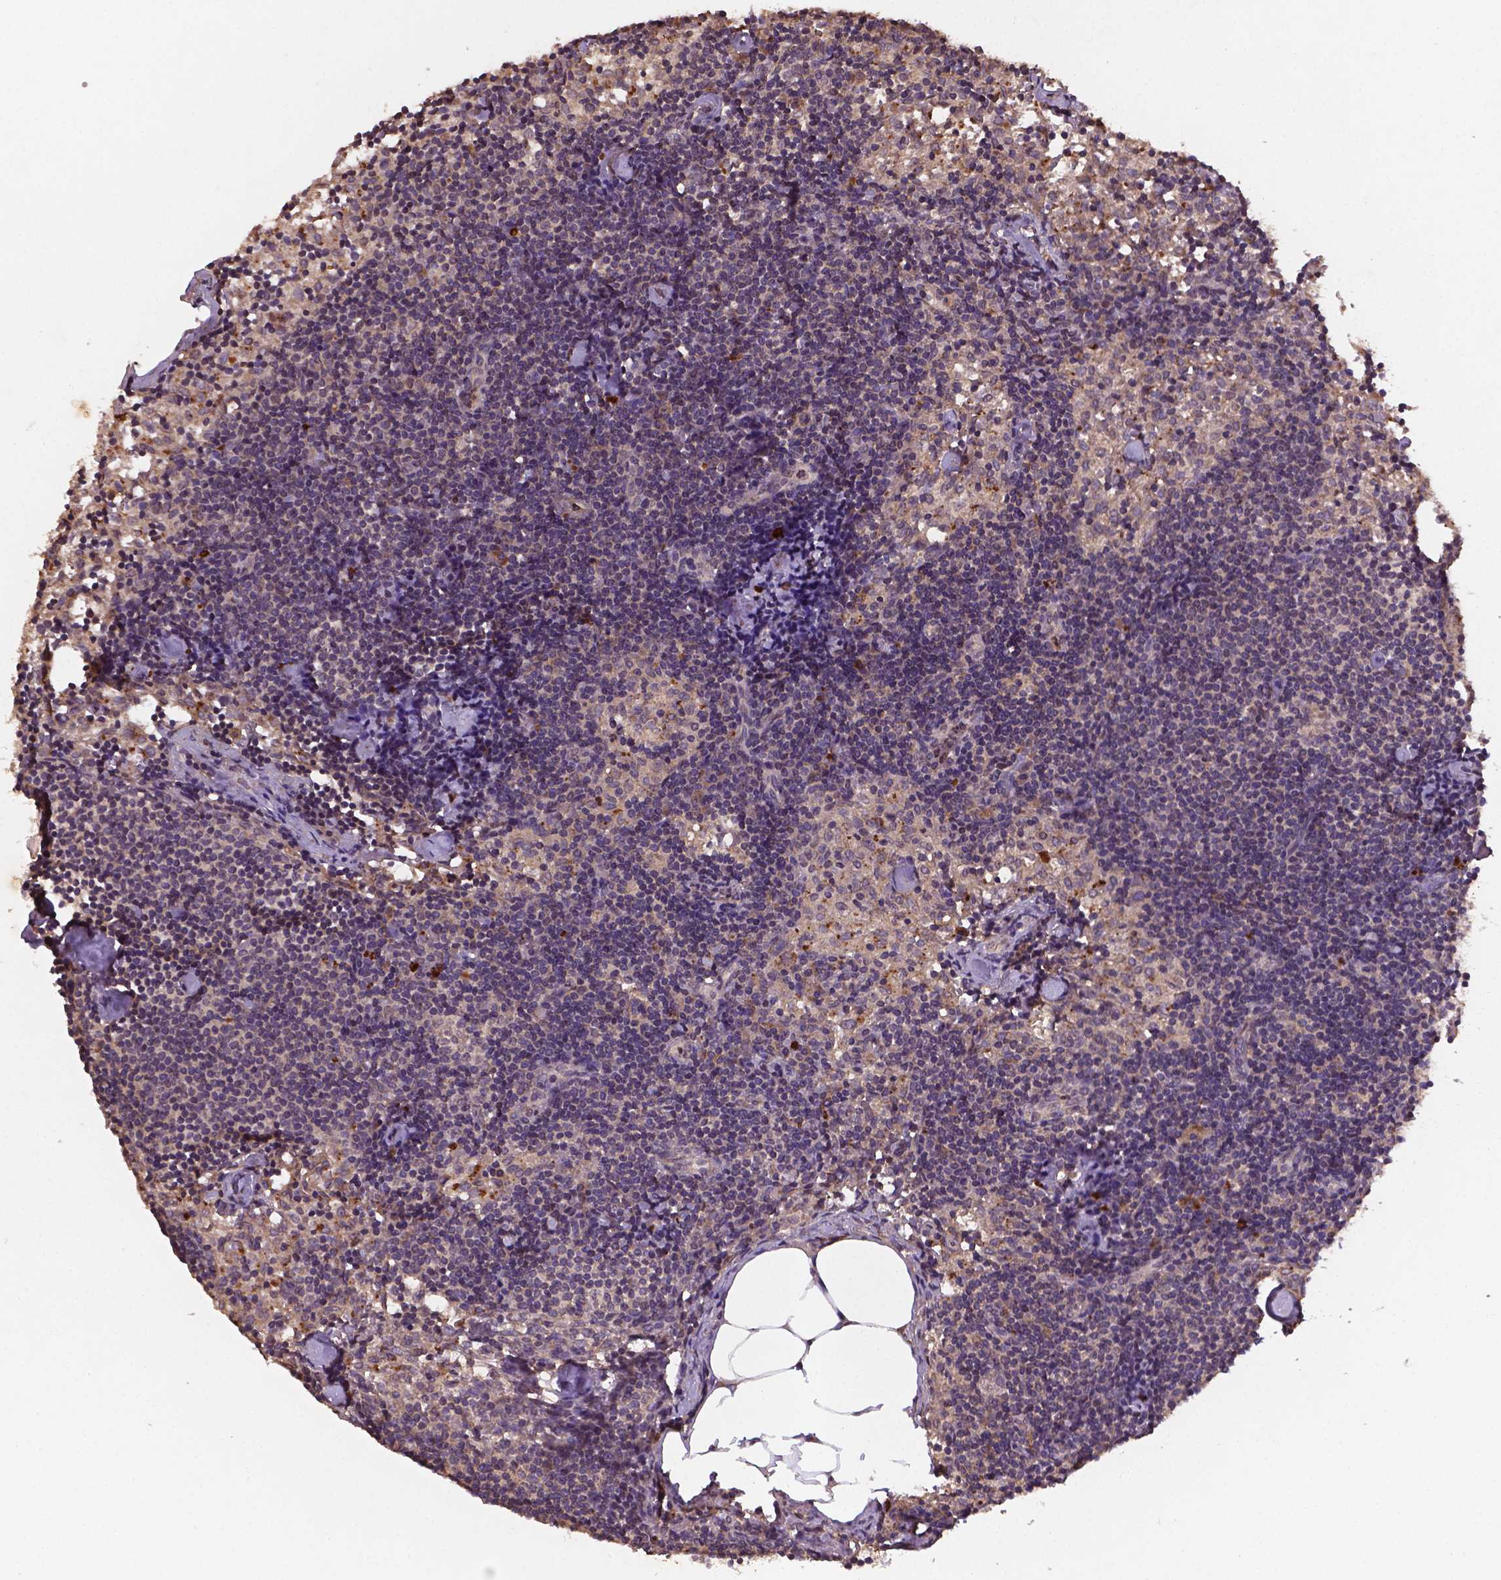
{"staining": {"intensity": "strong", "quantity": "<25%", "location": "cytoplasmic/membranous,nuclear"}, "tissue": "lymph node", "cell_type": "Germinal center cells", "image_type": "normal", "snomed": [{"axis": "morphology", "description": "Normal tissue, NOS"}, {"axis": "topography", "description": "Lymph node"}], "caption": "High-power microscopy captured an immunohistochemistry (IHC) histopathology image of normal lymph node, revealing strong cytoplasmic/membranous,nuclear staining in about <25% of germinal center cells.", "gene": "NIPAL2", "patient": {"sex": "female", "age": 69}}